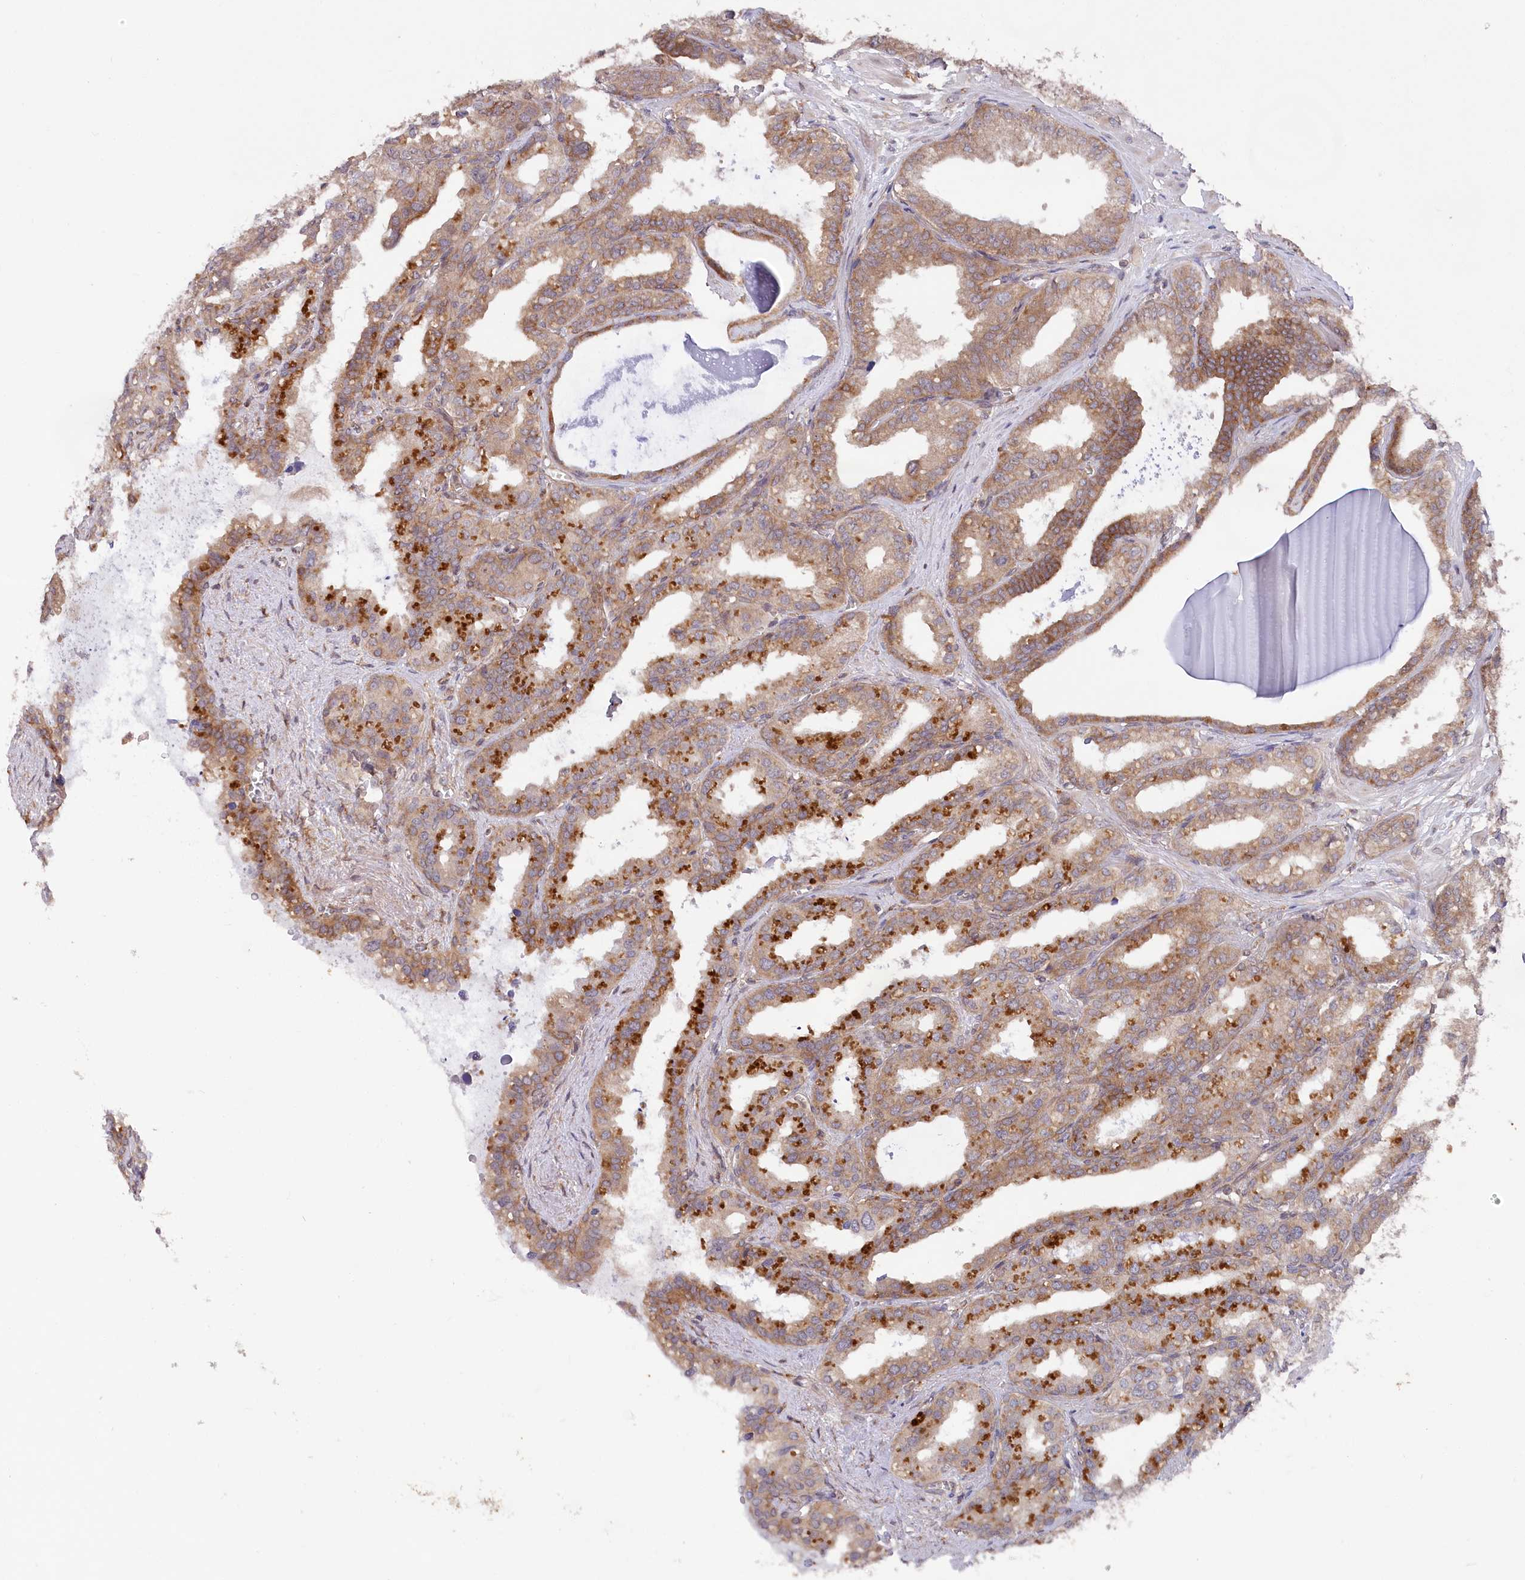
{"staining": {"intensity": "moderate", "quantity": ">75%", "location": "cytoplasmic/membranous"}, "tissue": "seminal vesicle", "cell_type": "Glandular cells", "image_type": "normal", "snomed": [{"axis": "morphology", "description": "Normal tissue, NOS"}, {"axis": "topography", "description": "Prostate"}, {"axis": "topography", "description": "Seminal veicle"}], "caption": "This is a histology image of IHC staining of unremarkable seminal vesicle, which shows moderate positivity in the cytoplasmic/membranous of glandular cells.", "gene": "PPP1R21", "patient": {"sex": "male", "age": 51}}